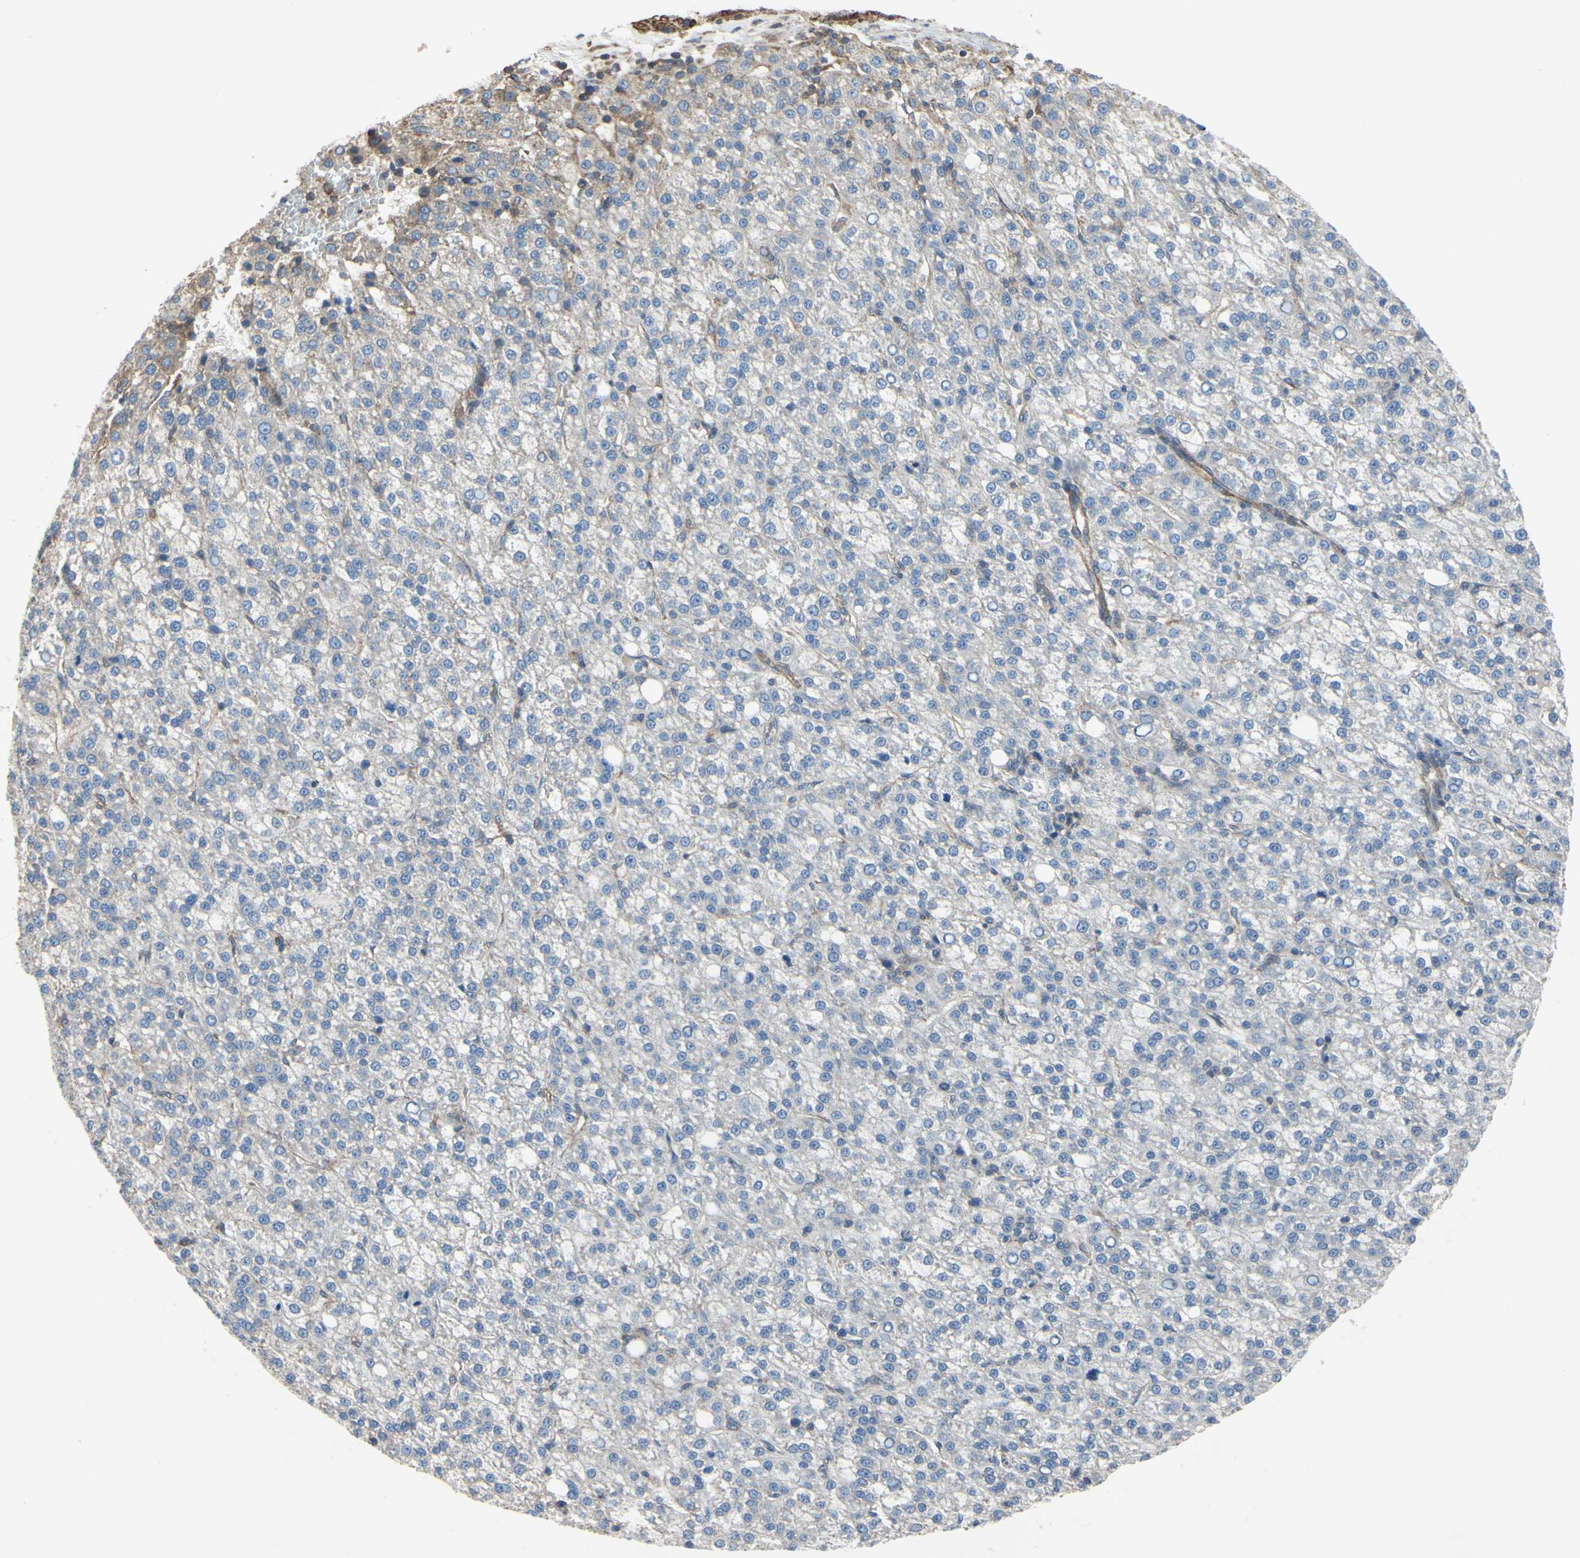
{"staining": {"intensity": "negative", "quantity": "none", "location": "none"}, "tissue": "liver cancer", "cell_type": "Tumor cells", "image_type": "cancer", "snomed": [{"axis": "morphology", "description": "Carcinoma, Hepatocellular, NOS"}, {"axis": "topography", "description": "Liver"}], "caption": "The image exhibits no significant positivity in tumor cells of liver cancer.", "gene": "BECN1", "patient": {"sex": "female", "age": 58}}